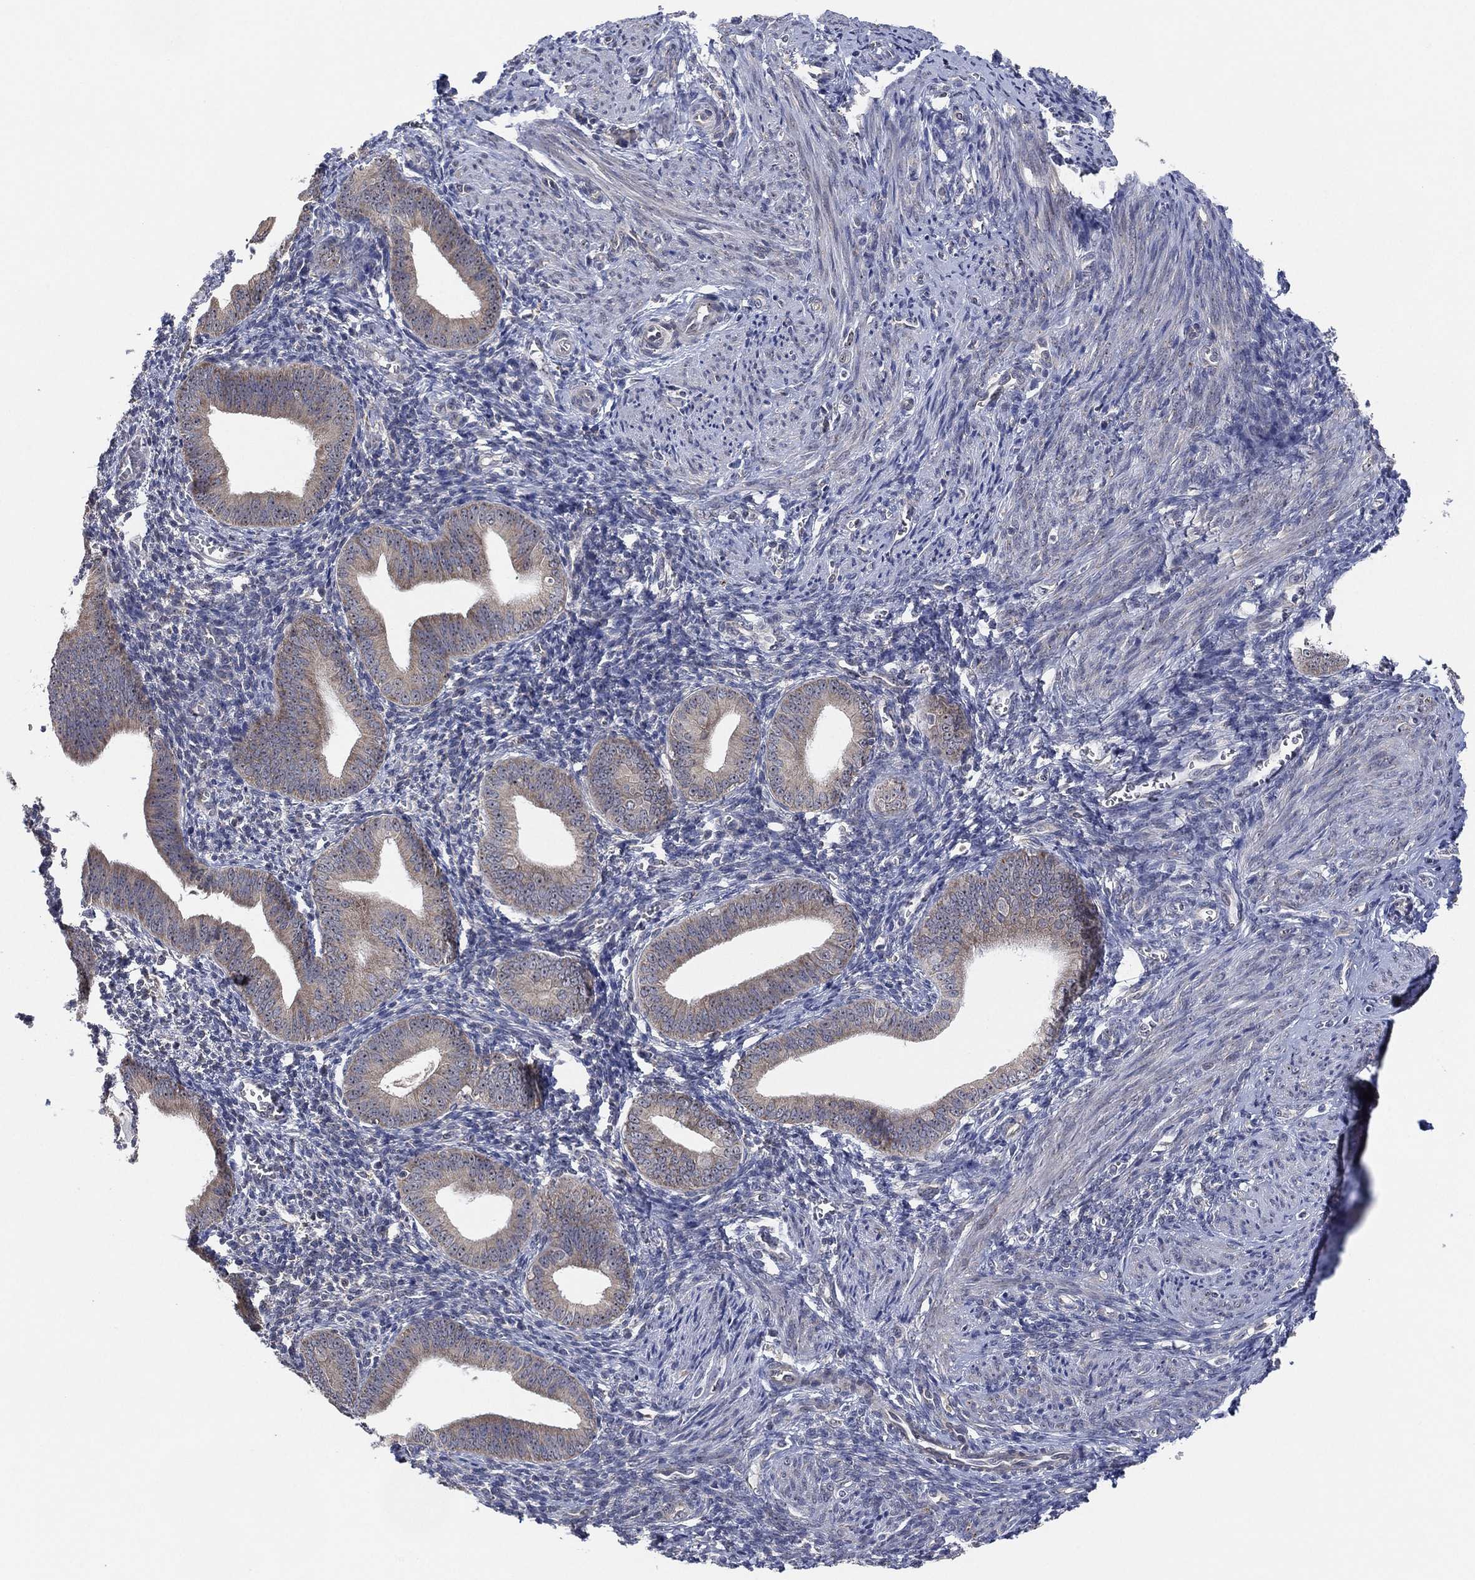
{"staining": {"intensity": "negative", "quantity": "none", "location": "none"}, "tissue": "endometrium", "cell_type": "Cells in endometrial stroma", "image_type": "normal", "snomed": [{"axis": "morphology", "description": "Normal tissue, NOS"}, {"axis": "topography", "description": "Endometrium"}], "caption": "IHC photomicrograph of normal human endometrium stained for a protein (brown), which displays no expression in cells in endometrial stroma.", "gene": "FAM104A", "patient": {"sex": "female", "age": 42}}